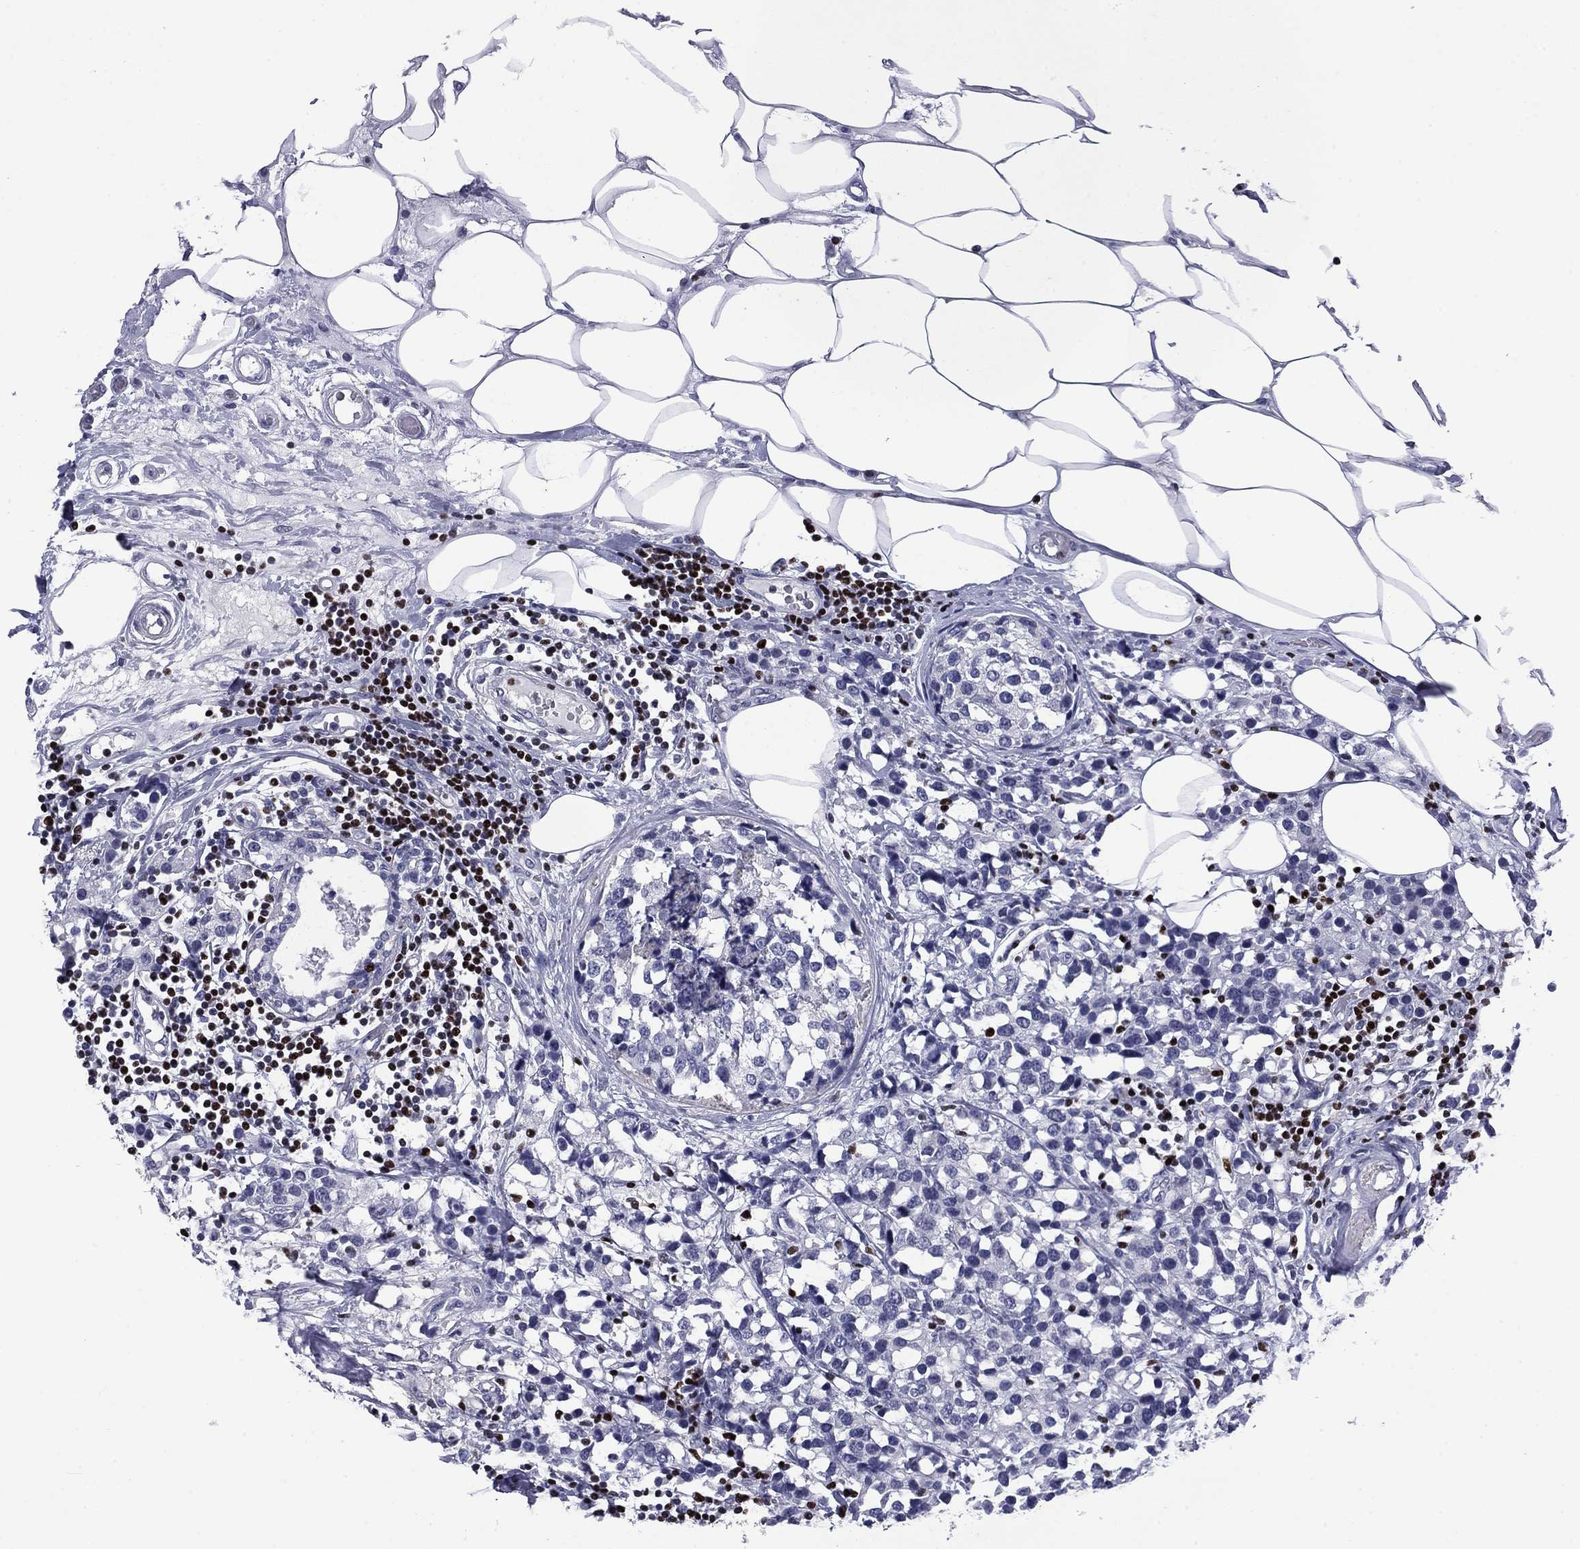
{"staining": {"intensity": "negative", "quantity": "none", "location": "none"}, "tissue": "breast cancer", "cell_type": "Tumor cells", "image_type": "cancer", "snomed": [{"axis": "morphology", "description": "Lobular carcinoma"}, {"axis": "topography", "description": "Breast"}], "caption": "Immunohistochemical staining of breast cancer (lobular carcinoma) shows no significant positivity in tumor cells. (Stains: DAB immunohistochemistry (IHC) with hematoxylin counter stain, Microscopy: brightfield microscopy at high magnification).", "gene": "IKZF3", "patient": {"sex": "female", "age": 59}}